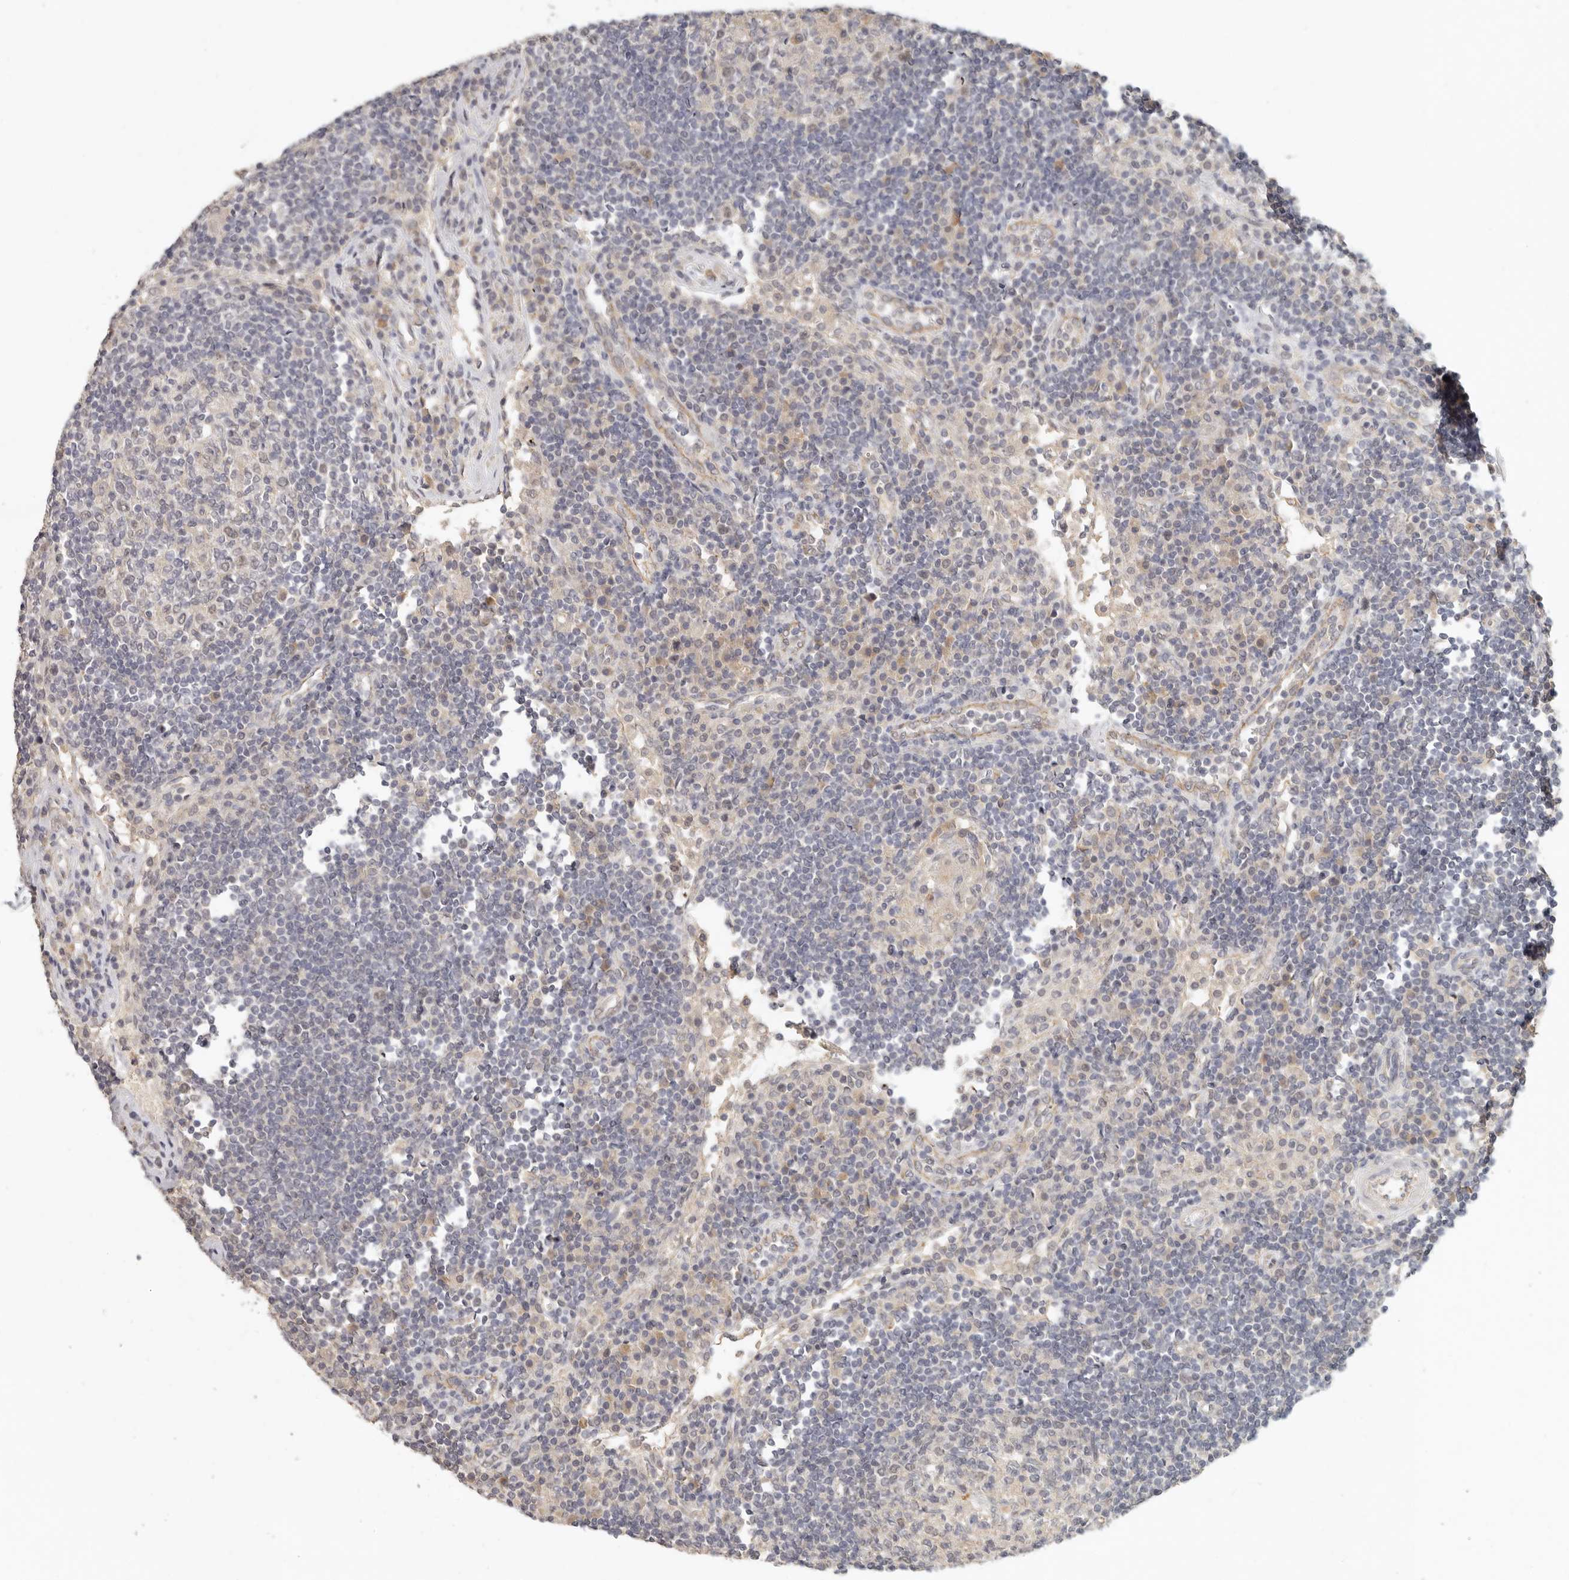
{"staining": {"intensity": "negative", "quantity": "none", "location": "none"}, "tissue": "lymph node", "cell_type": "Germinal center cells", "image_type": "normal", "snomed": [{"axis": "morphology", "description": "Normal tissue, NOS"}, {"axis": "topography", "description": "Lymph node"}], "caption": "Immunohistochemical staining of normal human lymph node demonstrates no significant staining in germinal center cells.", "gene": "ANXA9", "patient": {"sex": "female", "age": 53}}